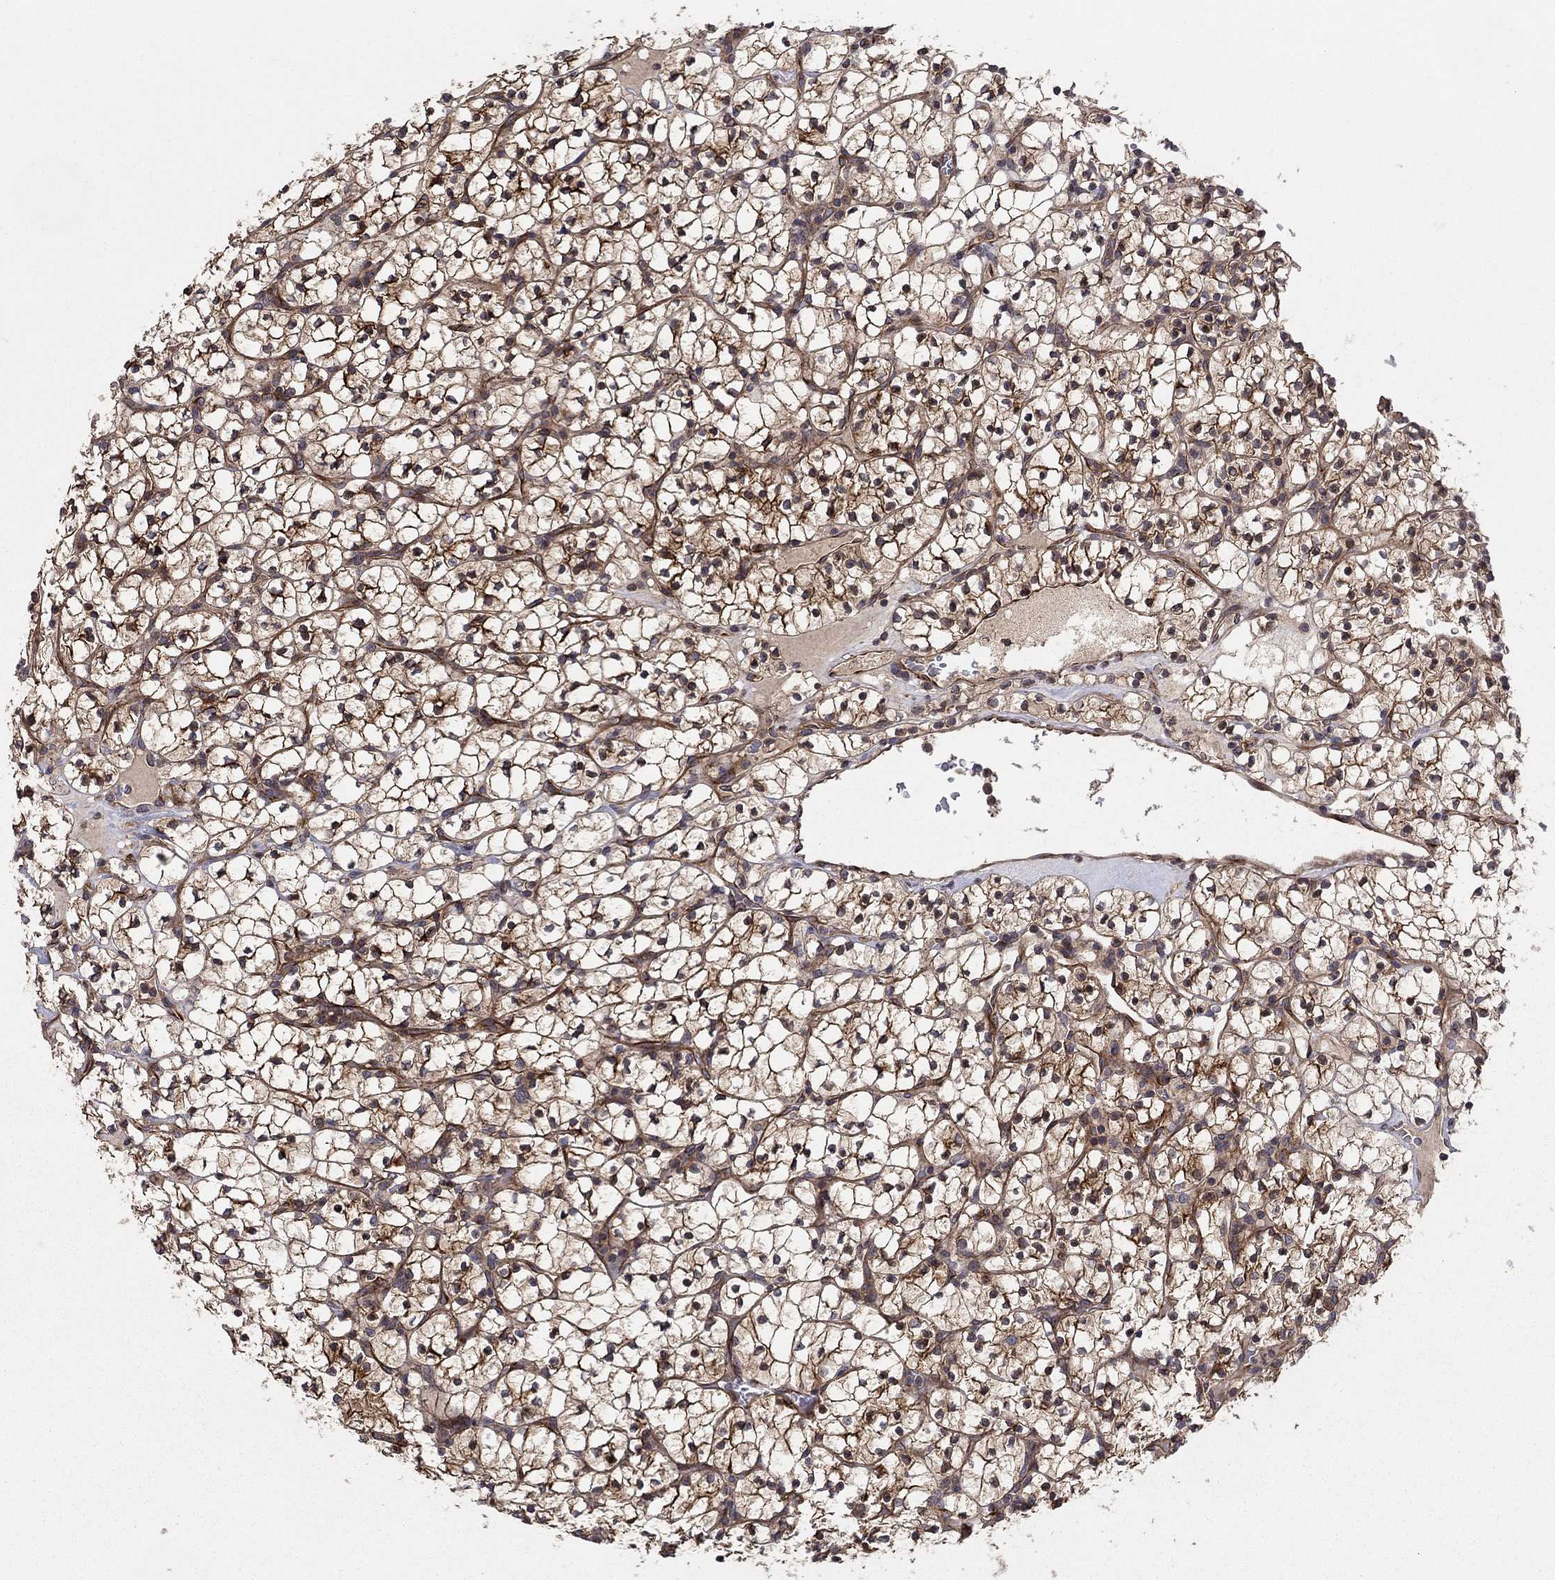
{"staining": {"intensity": "strong", "quantity": "25%-75%", "location": "cytoplasmic/membranous"}, "tissue": "renal cancer", "cell_type": "Tumor cells", "image_type": "cancer", "snomed": [{"axis": "morphology", "description": "Adenocarcinoma, NOS"}, {"axis": "topography", "description": "Kidney"}], "caption": "The histopathology image reveals staining of adenocarcinoma (renal), revealing strong cytoplasmic/membranous protein positivity (brown color) within tumor cells.", "gene": "BMERB1", "patient": {"sex": "female", "age": 89}}